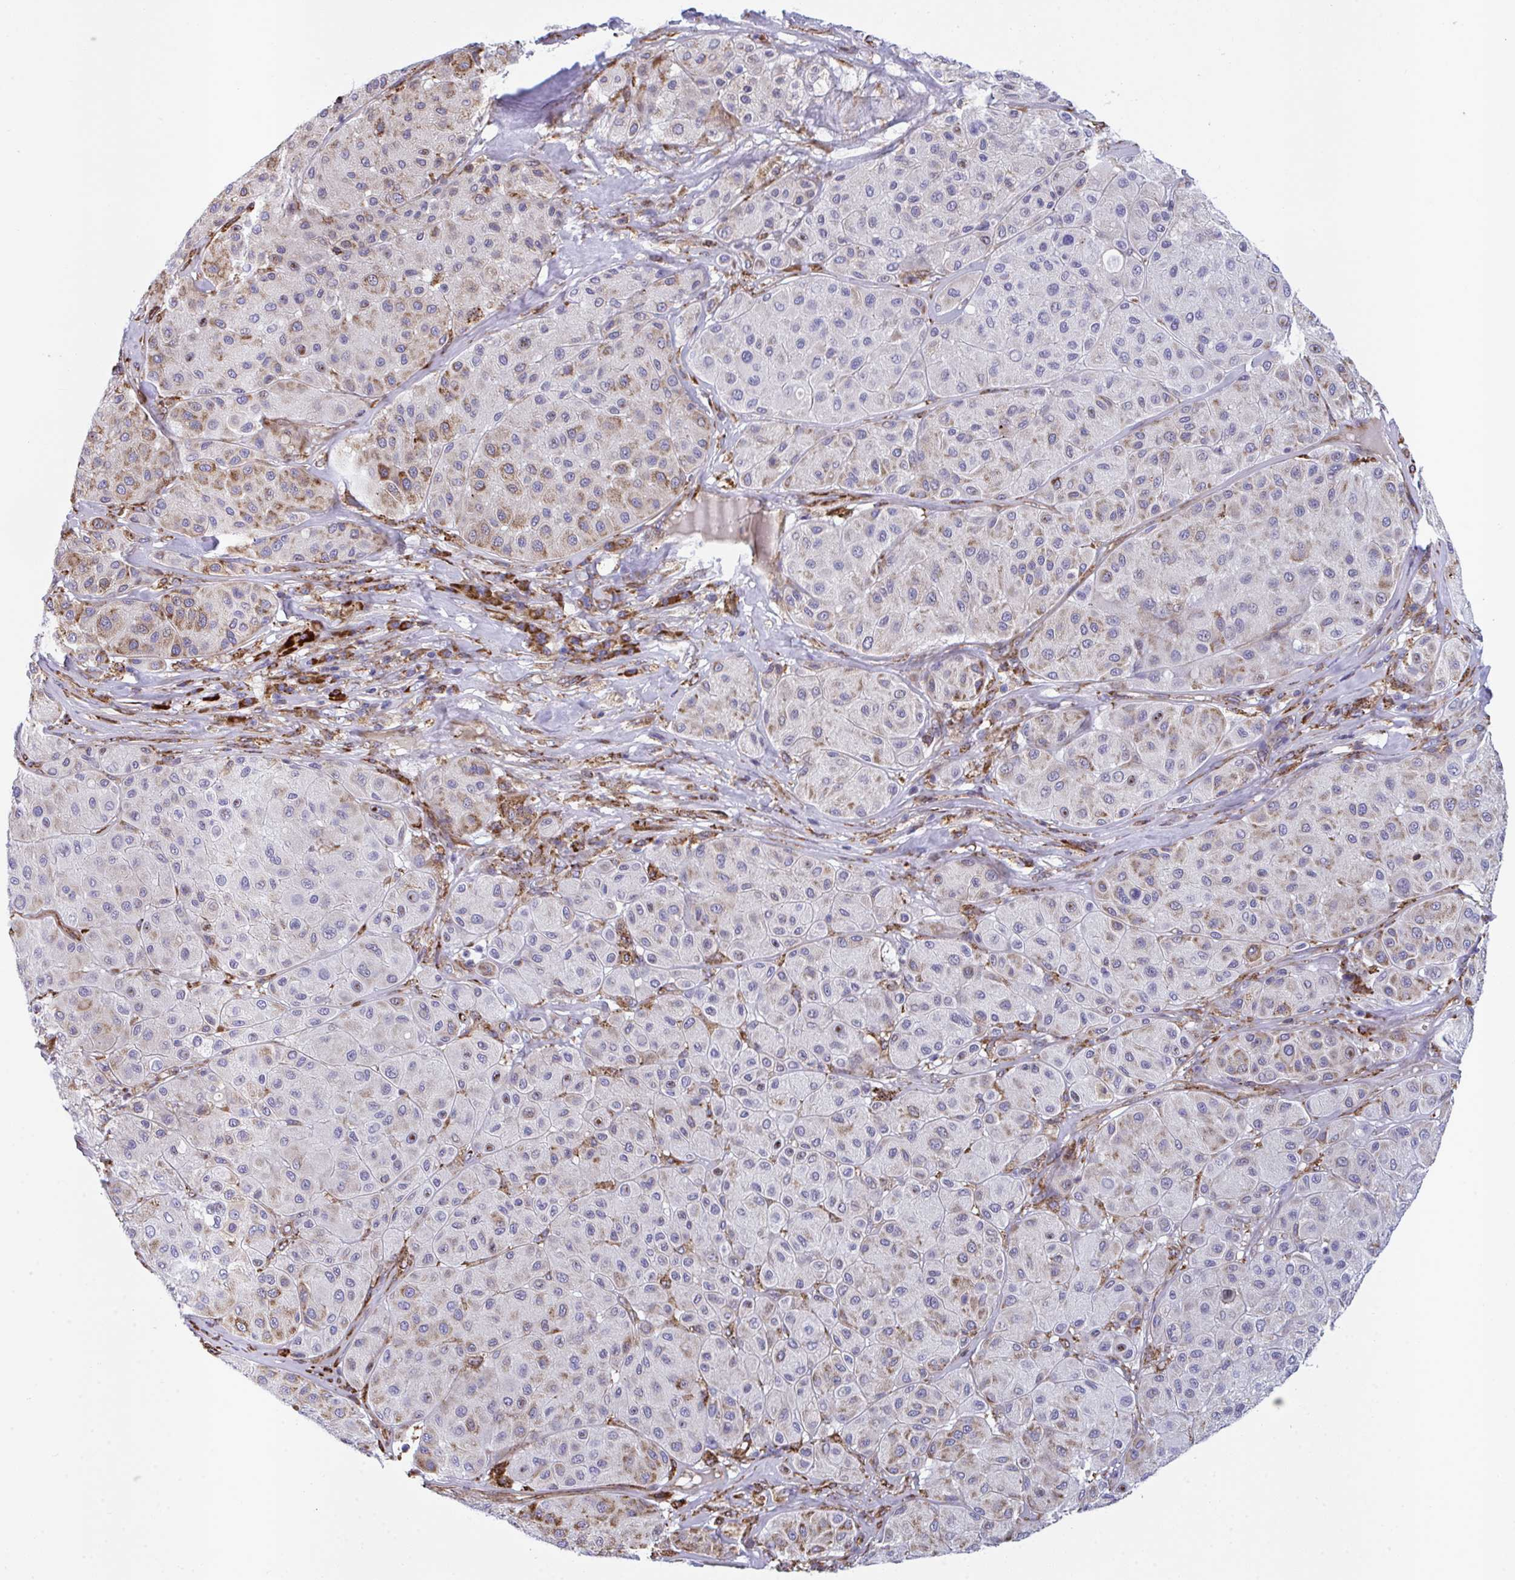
{"staining": {"intensity": "moderate", "quantity": "25%-75%", "location": "cytoplasmic/membranous"}, "tissue": "melanoma", "cell_type": "Tumor cells", "image_type": "cancer", "snomed": [{"axis": "morphology", "description": "Malignant melanoma, Metastatic site"}, {"axis": "topography", "description": "Smooth muscle"}], "caption": "Human malignant melanoma (metastatic site) stained with a brown dye displays moderate cytoplasmic/membranous positive expression in approximately 25%-75% of tumor cells.", "gene": "PEAK3", "patient": {"sex": "male", "age": 41}}